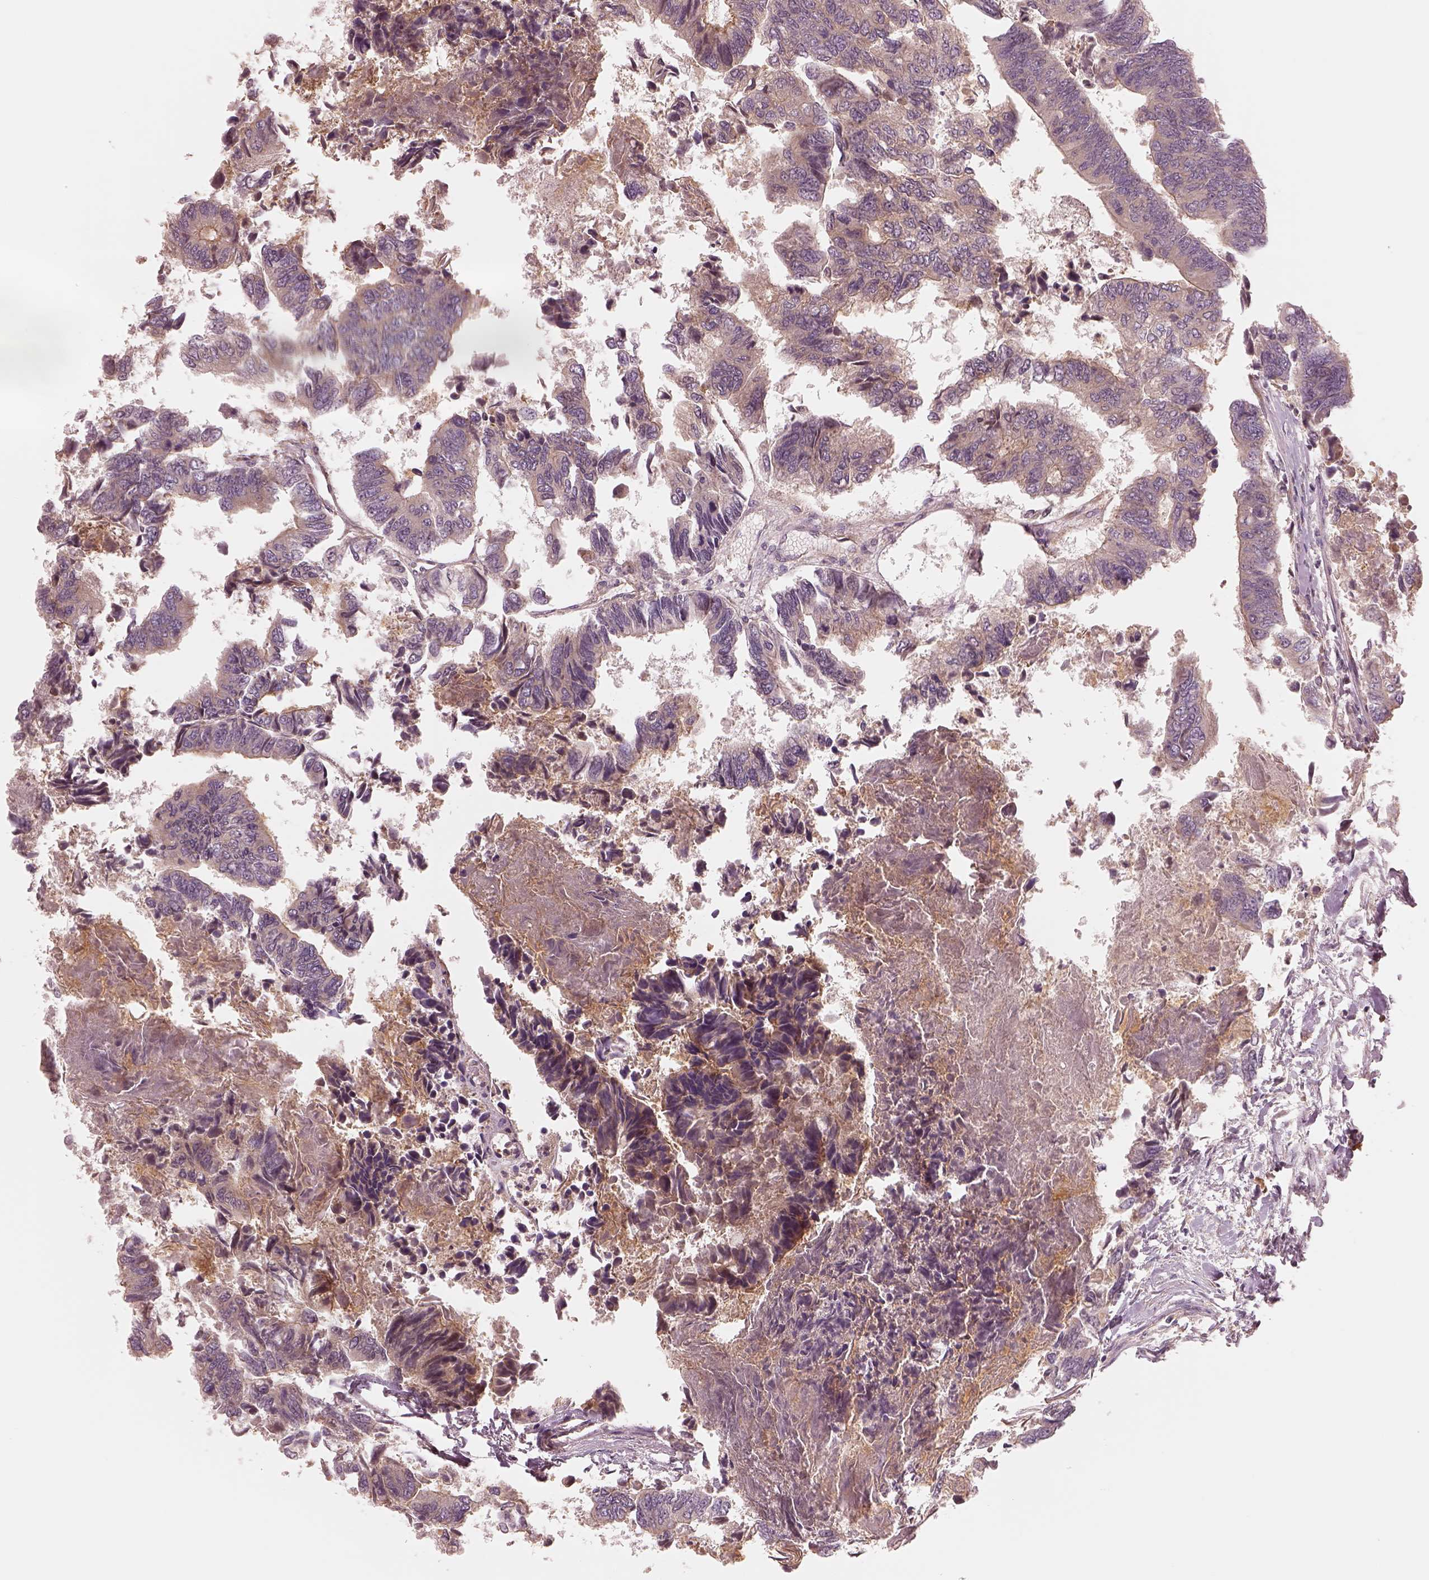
{"staining": {"intensity": "moderate", "quantity": "<25%", "location": "cytoplasmic/membranous"}, "tissue": "colorectal cancer", "cell_type": "Tumor cells", "image_type": "cancer", "snomed": [{"axis": "morphology", "description": "Adenocarcinoma, NOS"}, {"axis": "topography", "description": "Colon"}], "caption": "Protein analysis of adenocarcinoma (colorectal) tissue exhibits moderate cytoplasmic/membranous expression in about <25% of tumor cells. Immunohistochemistry (ihc) stains the protein in brown and the nuclei are stained blue.", "gene": "FAM107B", "patient": {"sex": "female", "age": 65}}